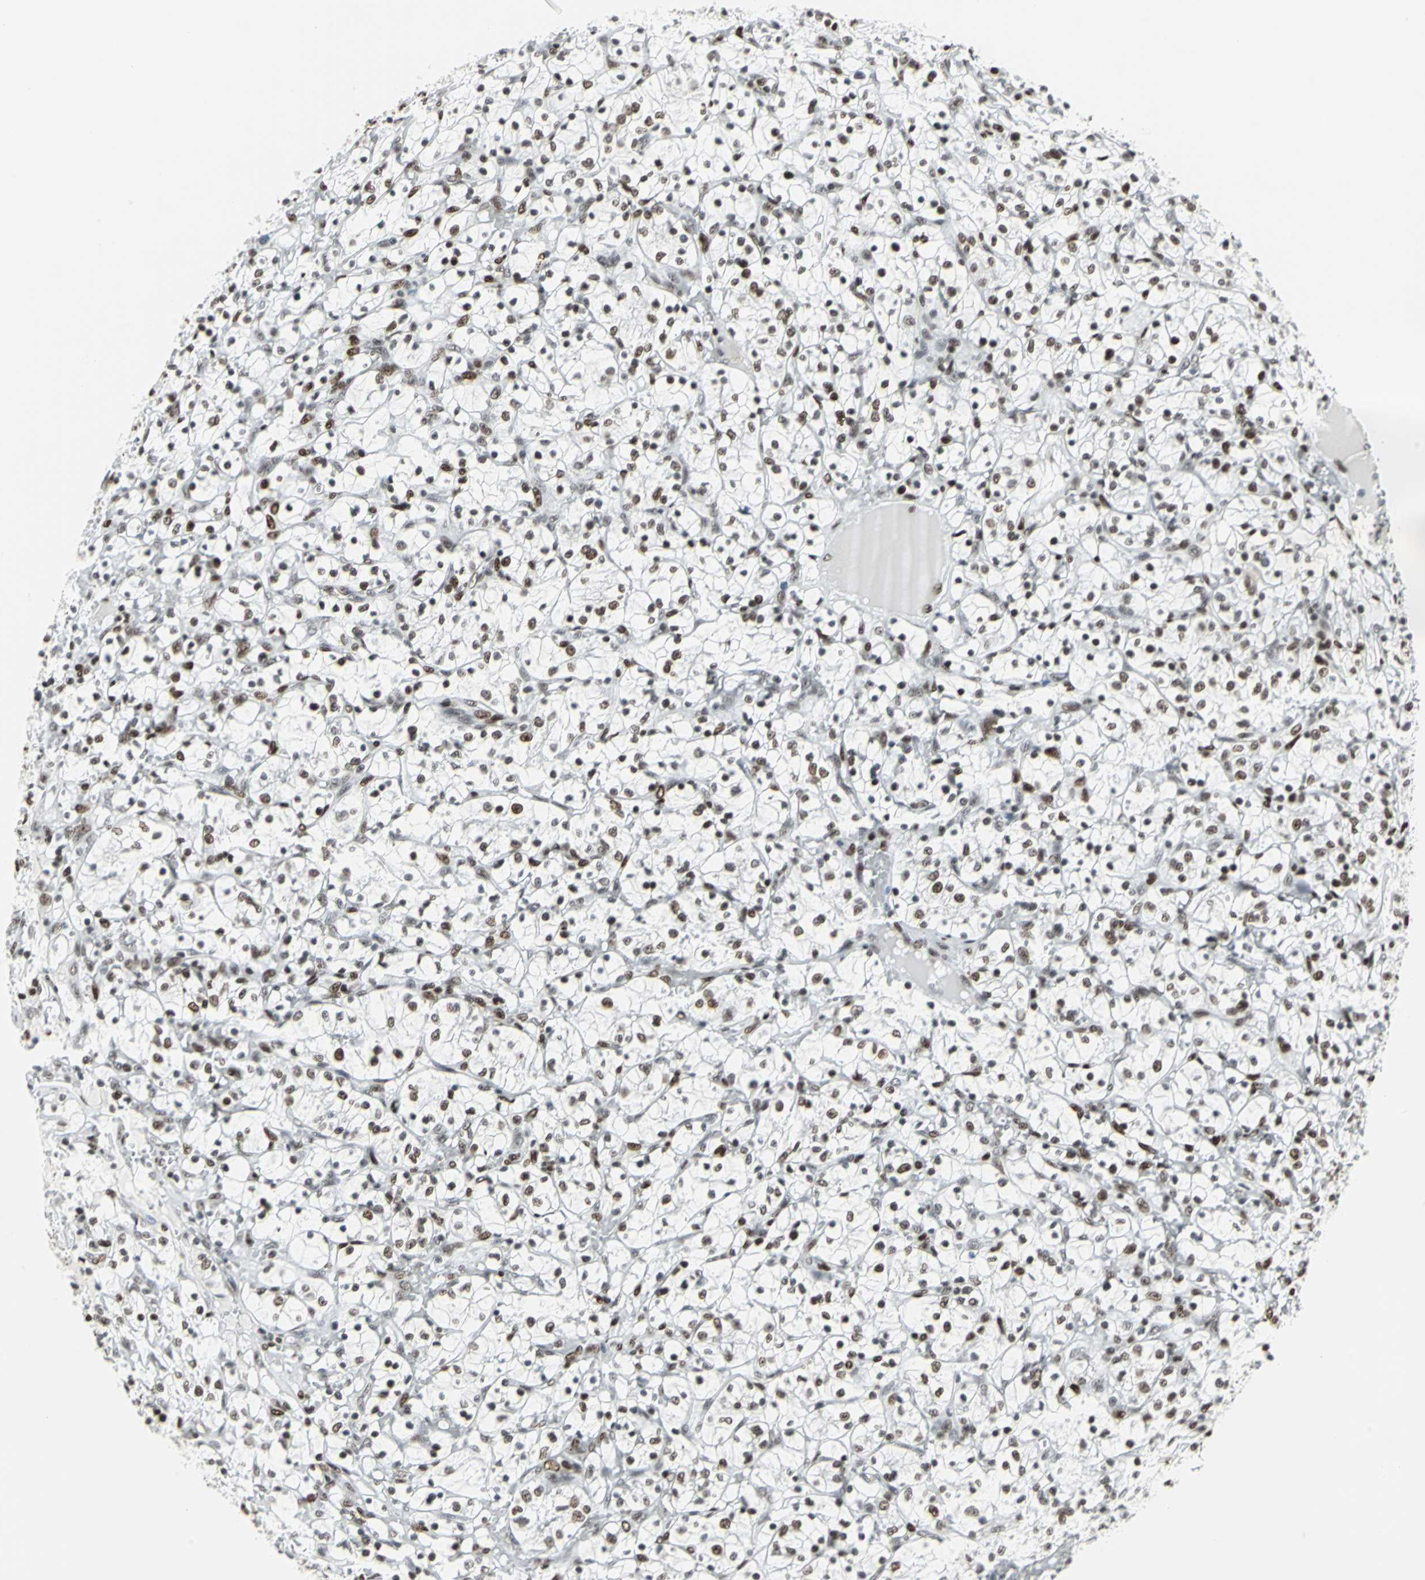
{"staining": {"intensity": "moderate", "quantity": ">75%", "location": "nuclear"}, "tissue": "renal cancer", "cell_type": "Tumor cells", "image_type": "cancer", "snomed": [{"axis": "morphology", "description": "Adenocarcinoma, NOS"}, {"axis": "topography", "description": "Kidney"}], "caption": "This micrograph displays renal cancer (adenocarcinoma) stained with immunohistochemistry to label a protein in brown. The nuclear of tumor cells show moderate positivity for the protein. Nuclei are counter-stained blue.", "gene": "HDAC2", "patient": {"sex": "female", "age": 69}}